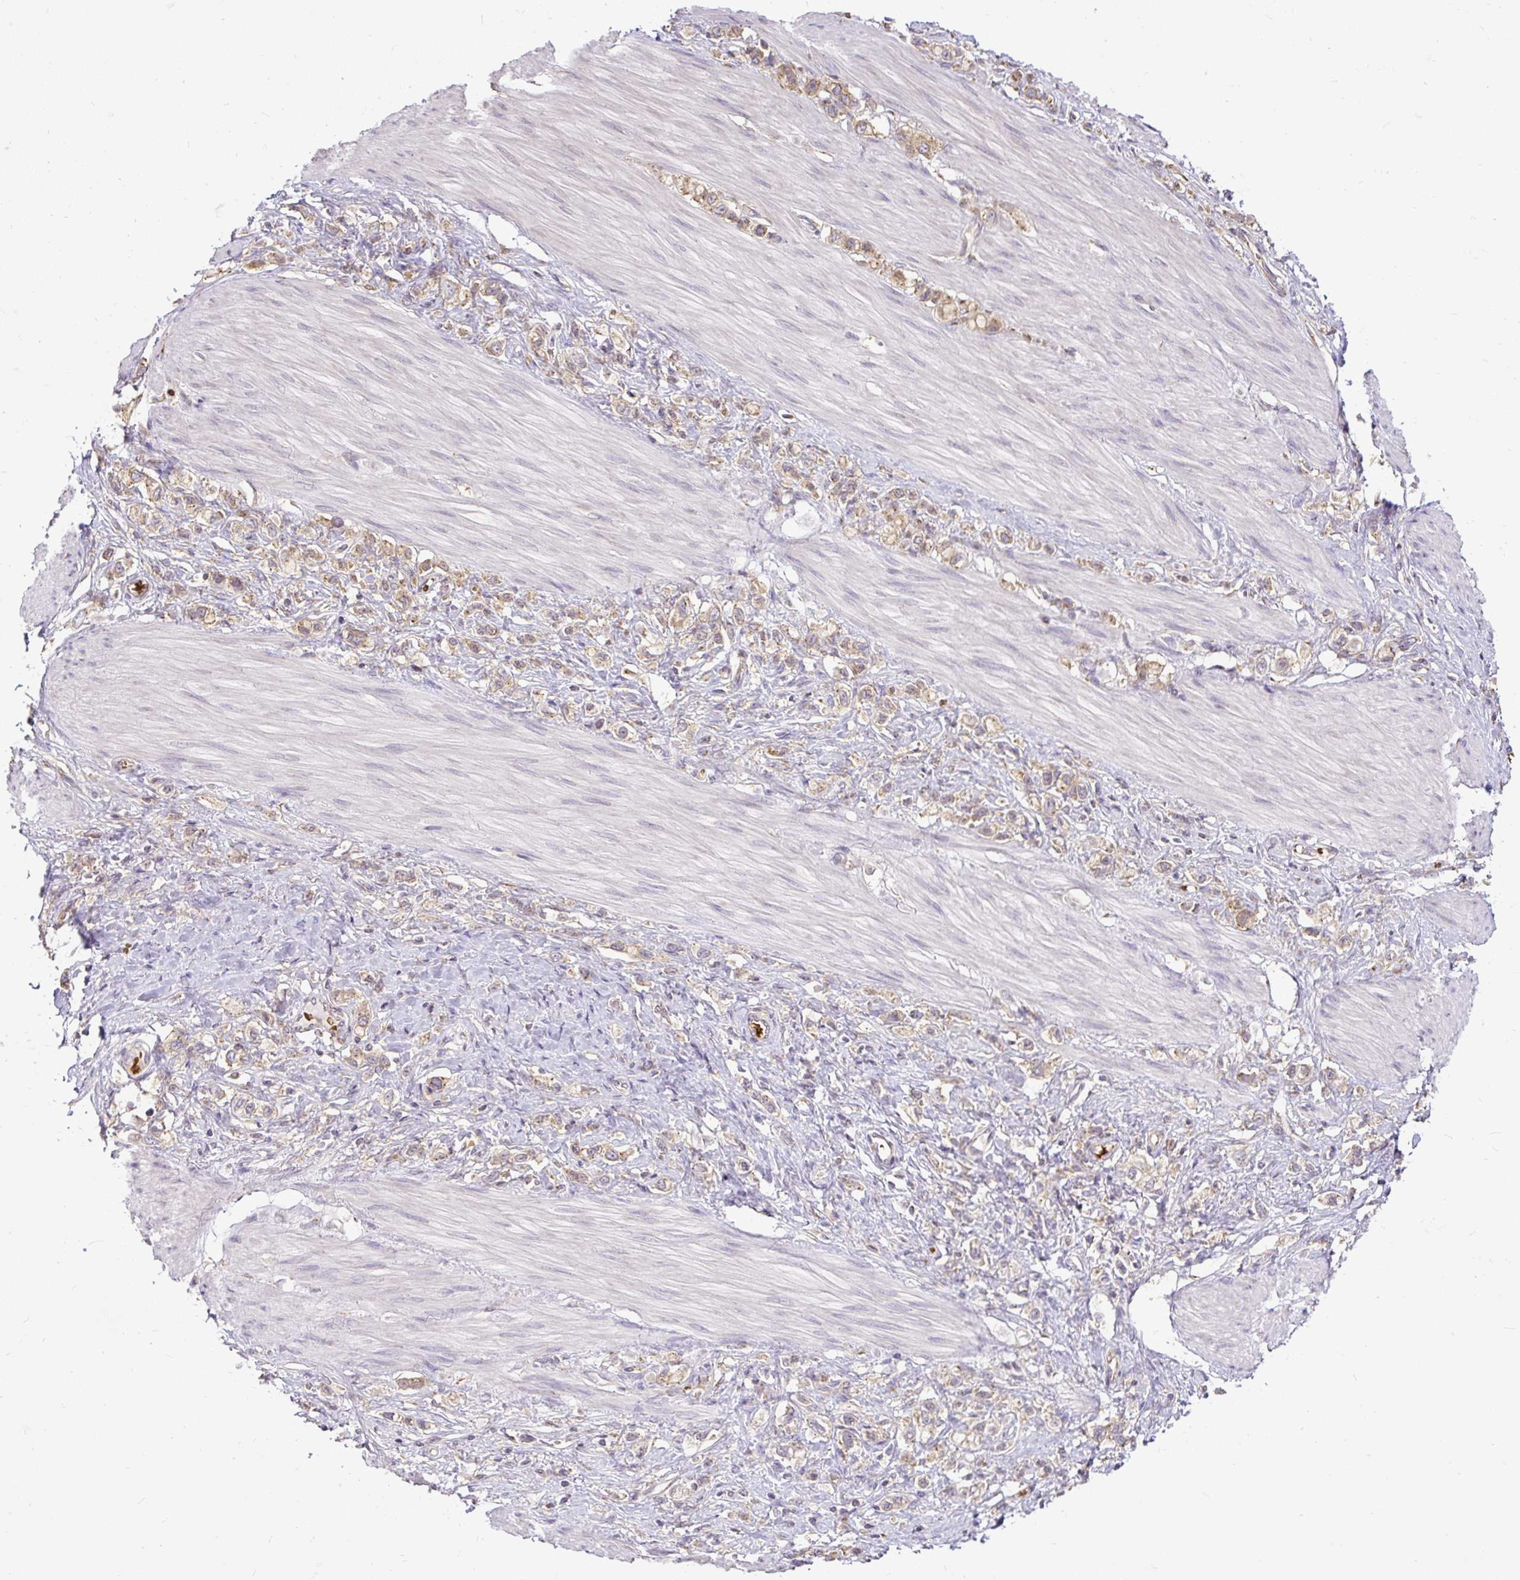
{"staining": {"intensity": "moderate", "quantity": ">75%", "location": "cytoplasmic/membranous"}, "tissue": "stomach cancer", "cell_type": "Tumor cells", "image_type": "cancer", "snomed": [{"axis": "morphology", "description": "Adenocarcinoma, NOS"}, {"axis": "topography", "description": "Stomach"}], "caption": "Immunohistochemical staining of human stomach adenocarcinoma shows medium levels of moderate cytoplasmic/membranous positivity in approximately >75% of tumor cells.", "gene": "SMC4", "patient": {"sex": "female", "age": 65}}